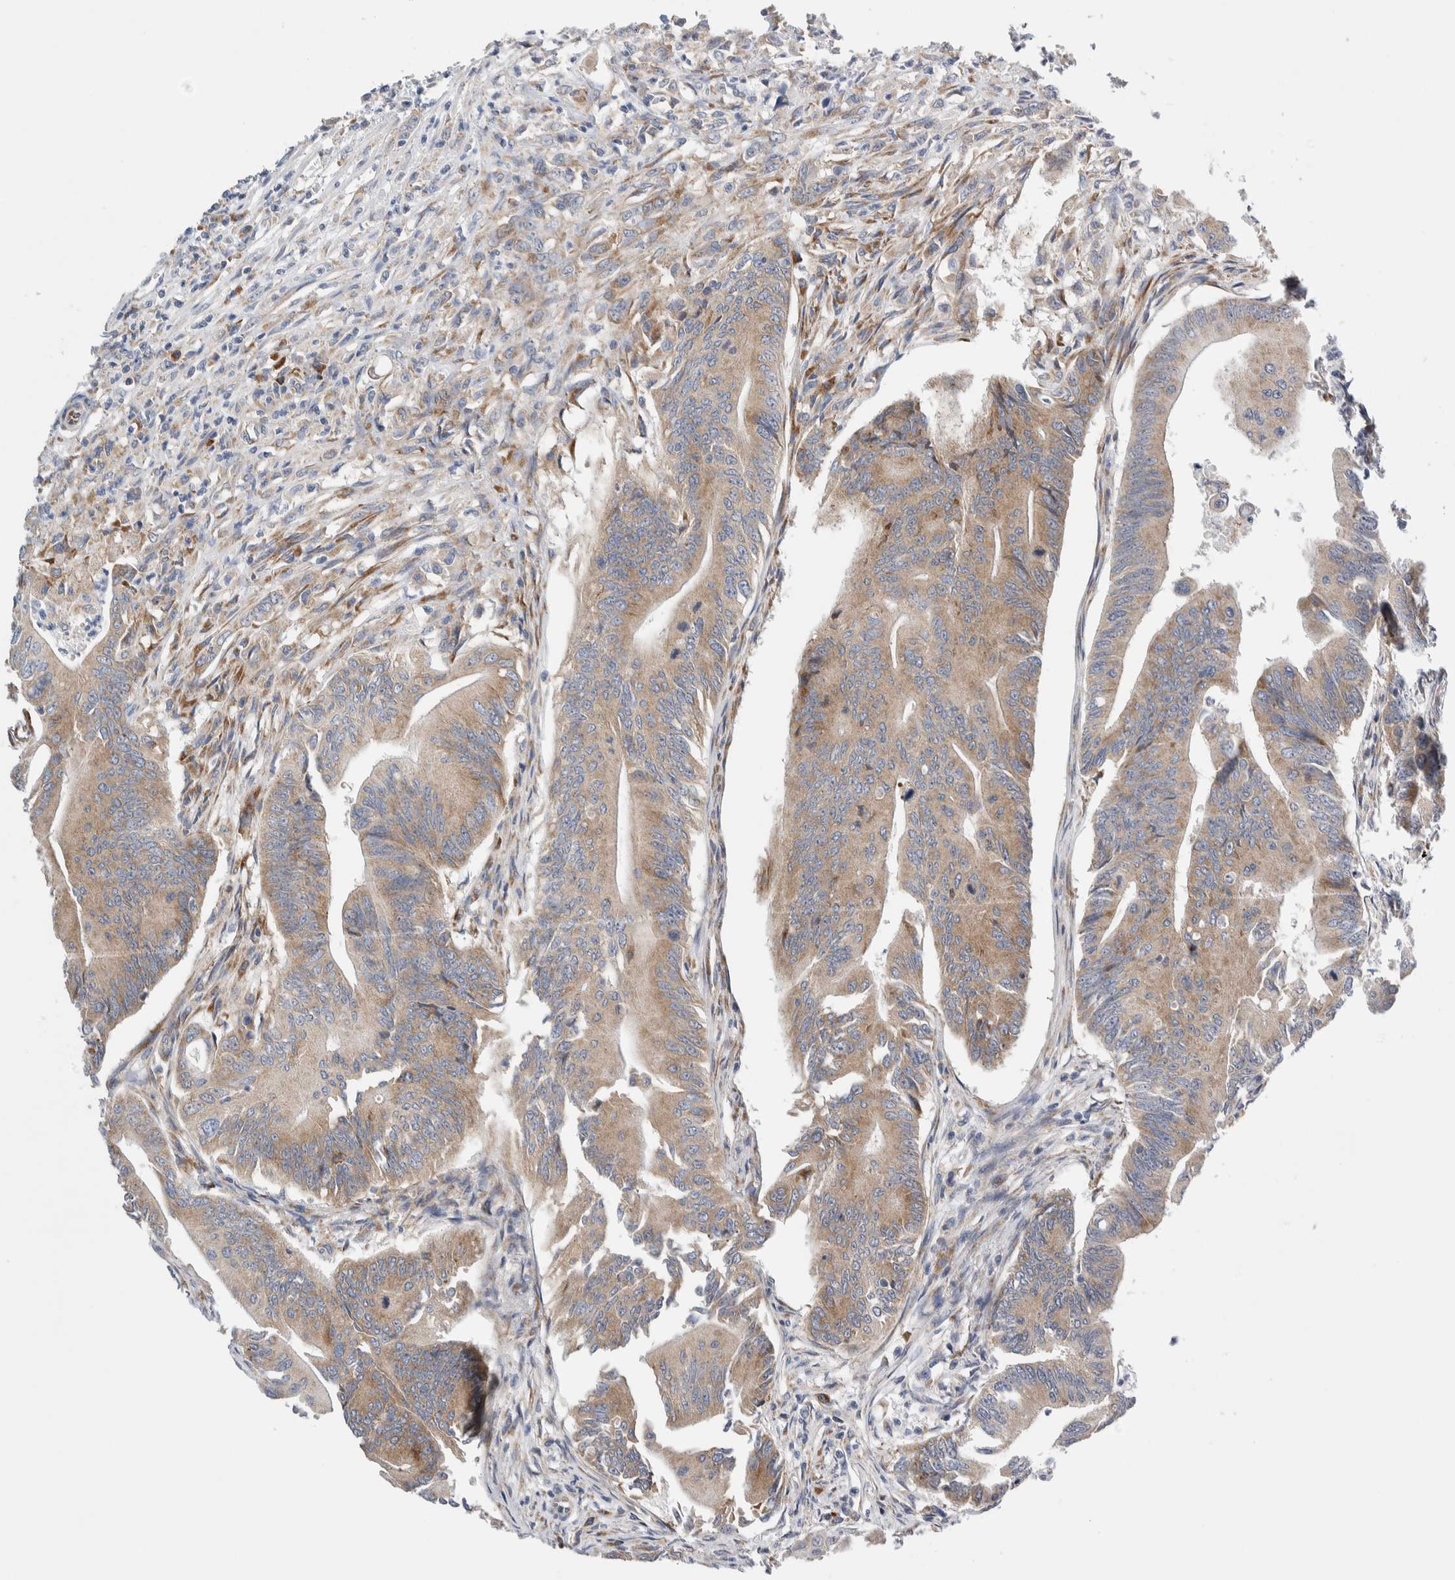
{"staining": {"intensity": "moderate", "quantity": "25%-75%", "location": "cytoplasmic/membranous"}, "tissue": "colorectal cancer", "cell_type": "Tumor cells", "image_type": "cancer", "snomed": [{"axis": "morphology", "description": "Adenoma, NOS"}, {"axis": "morphology", "description": "Adenocarcinoma, NOS"}, {"axis": "topography", "description": "Colon"}], "caption": "Protein expression analysis of colorectal cancer (adenoma) shows moderate cytoplasmic/membranous positivity in approximately 25%-75% of tumor cells.", "gene": "RACK1", "patient": {"sex": "male", "age": 79}}